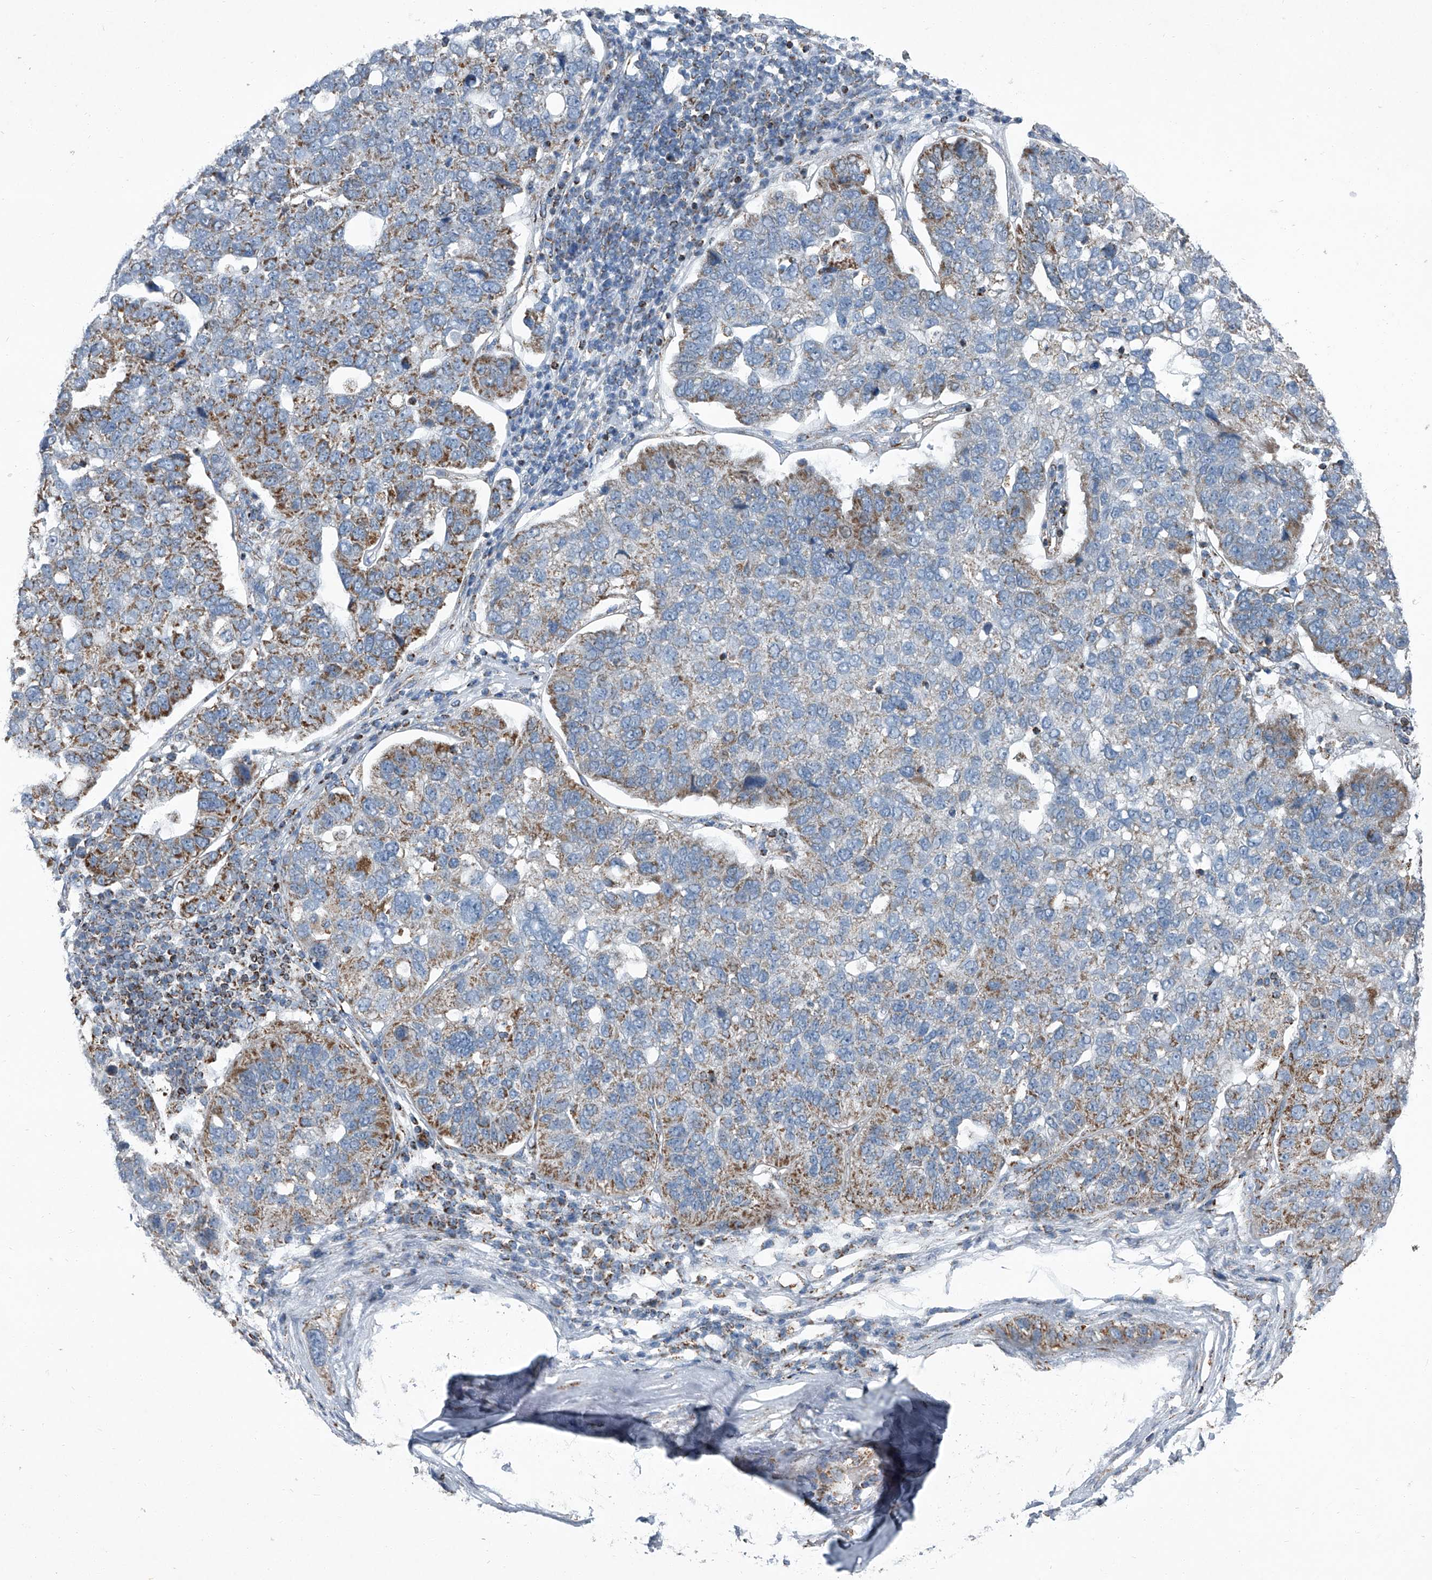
{"staining": {"intensity": "moderate", "quantity": "25%-75%", "location": "cytoplasmic/membranous"}, "tissue": "pancreatic cancer", "cell_type": "Tumor cells", "image_type": "cancer", "snomed": [{"axis": "morphology", "description": "Adenocarcinoma, NOS"}, {"axis": "topography", "description": "Pancreas"}], "caption": "Immunohistochemistry (IHC) (DAB) staining of human pancreatic adenocarcinoma shows moderate cytoplasmic/membranous protein staining in about 25%-75% of tumor cells.", "gene": "CHRNA7", "patient": {"sex": "female", "age": 61}}